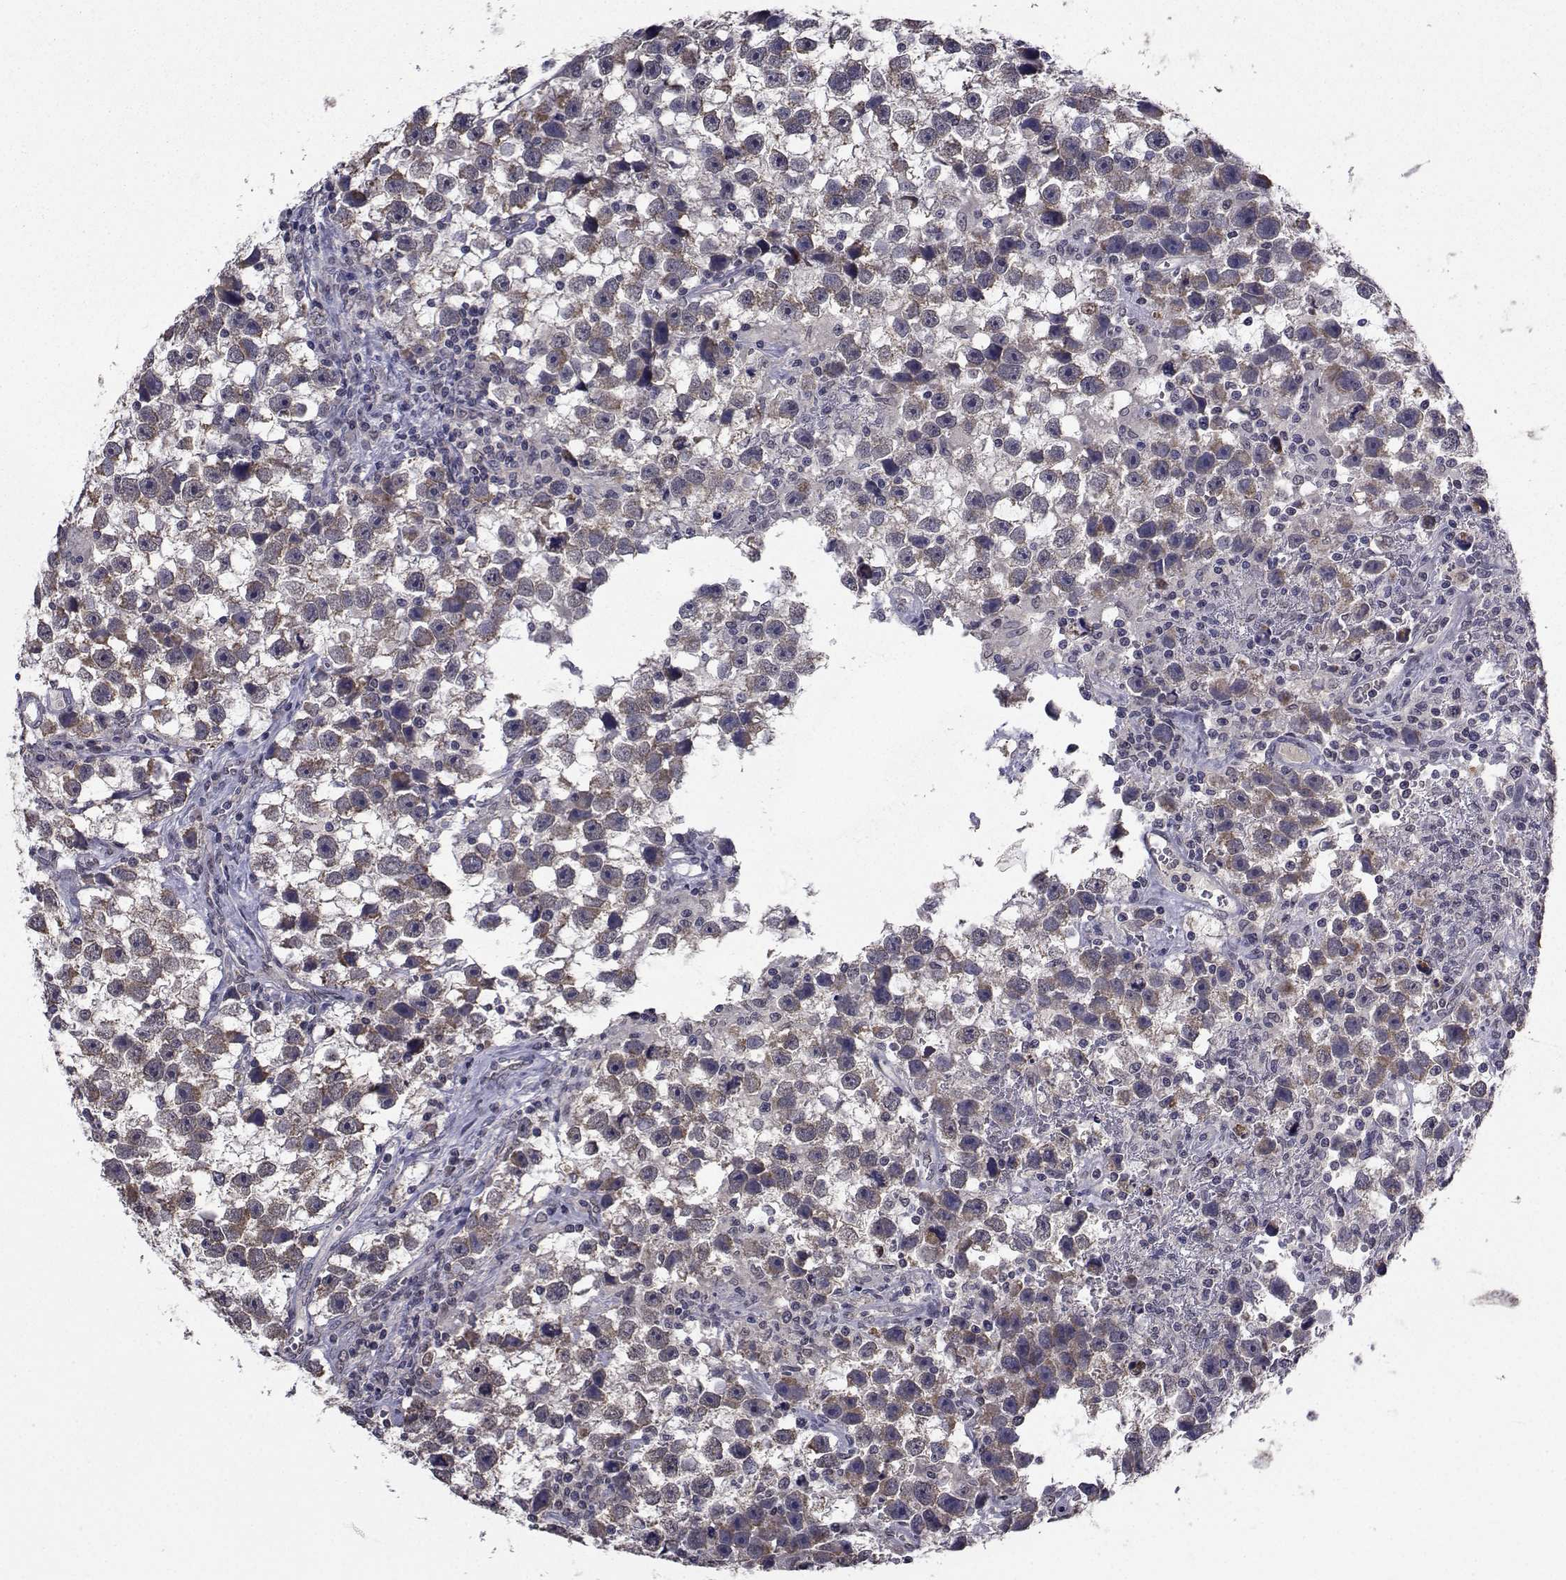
{"staining": {"intensity": "weak", "quantity": "25%-75%", "location": "cytoplasmic/membranous"}, "tissue": "testis cancer", "cell_type": "Tumor cells", "image_type": "cancer", "snomed": [{"axis": "morphology", "description": "Seminoma, NOS"}, {"axis": "topography", "description": "Testis"}], "caption": "Brown immunohistochemical staining in human testis cancer (seminoma) exhibits weak cytoplasmic/membranous staining in about 25%-75% of tumor cells.", "gene": "CYP2S1", "patient": {"sex": "male", "age": 43}}